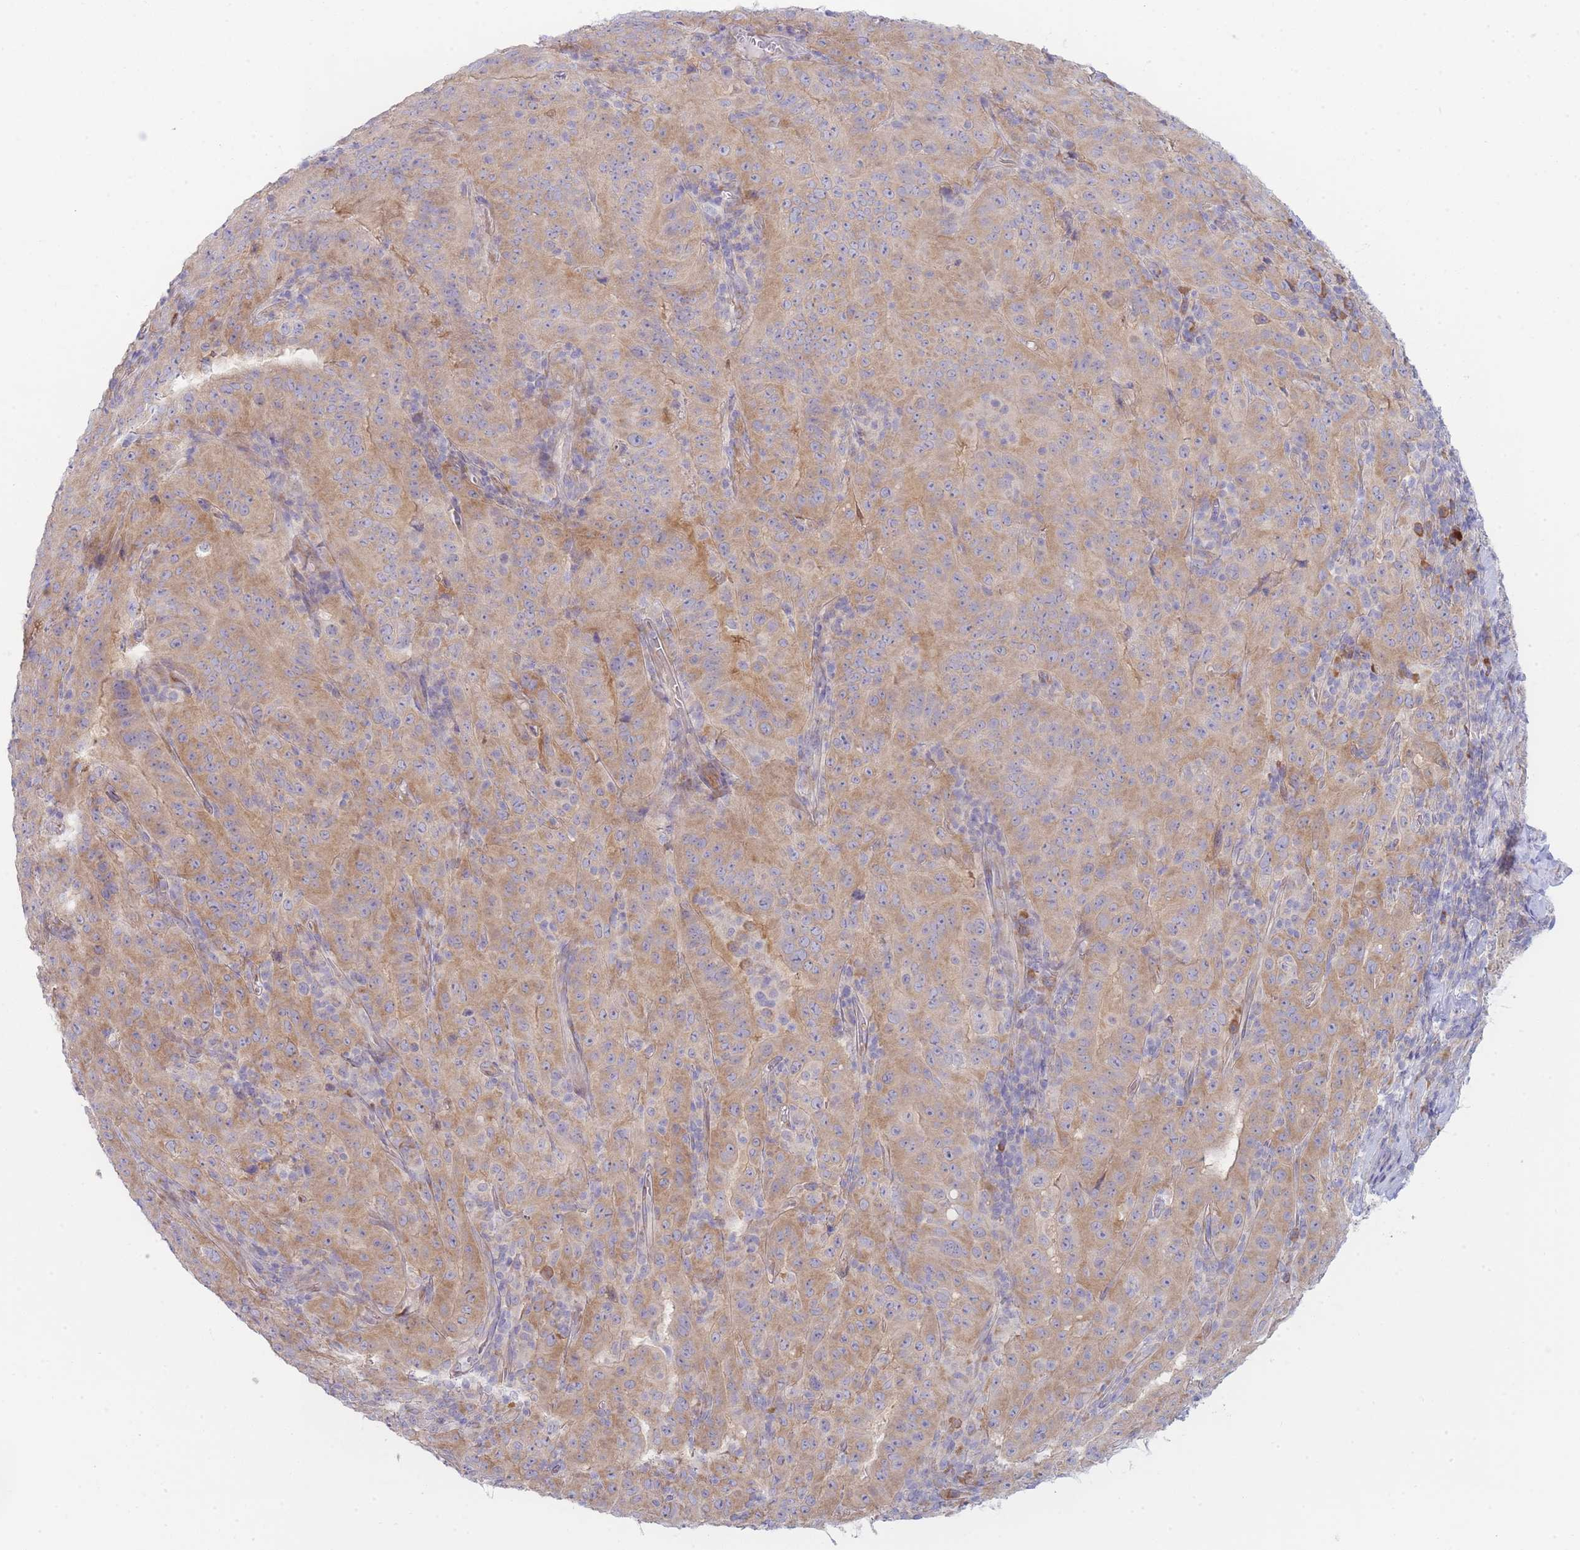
{"staining": {"intensity": "moderate", "quantity": ">75%", "location": "cytoplasmic/membranous"}, "tissue": "pancreatic cancer", "cell_type": "Tumor cells", "image_type": "cancer", "snomed": [{"axis": "morphology", "description": "Adenocarcinoma, NOS"}, {"axis": "topography", "description": "Pancreas"}], "caption": "A high-resolution histopathology image shows immunohistochemistry (IHC) staining of pancreatic cancer (adenocarcinoma), which shows moderate cytoplasmic/membranous staining in approximately >75% of tumor cells. The staining was performed using DAB, with brown indicating positive protein expression. Nuclei are stained blue with hematoxylin.", "gene": "OR5L2", "patient": {"sex": "male", "age": 63}}